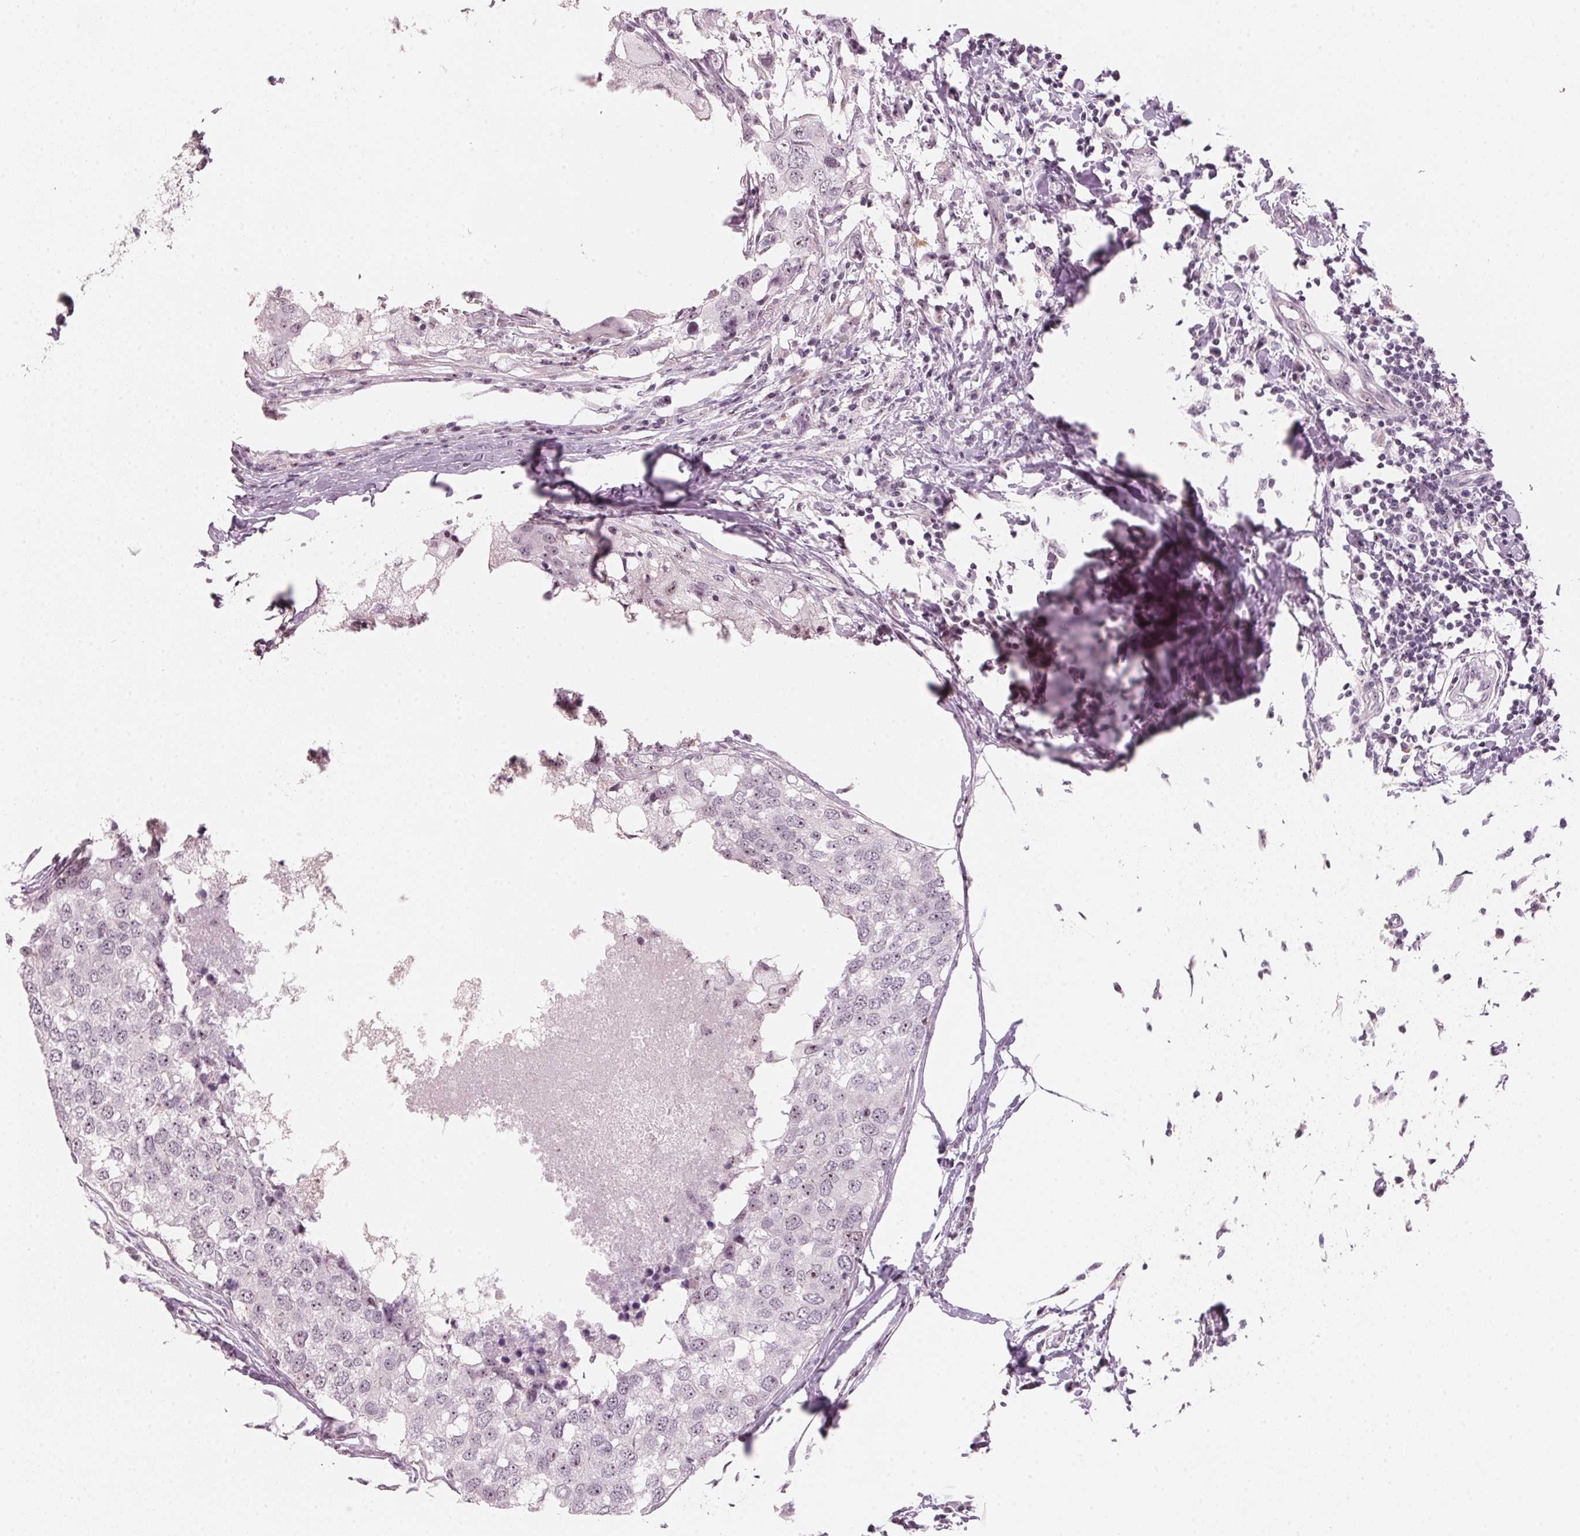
{"staining": {"intensity": "weak", "quantity": "25%-75%", "location": "nuclear"}, "tissue": "breast cancer", "cell_type": "Tumor cells", "image_type": "cancer", "snomed": [{"axis": "morphology", "description": "Duct carcinoma"}, {"axis": "topography", "description": "Breast"}], "caption": "Tumor cells display weak nuclear positivity in about 25%-75% of cells in breast cancer (invasive ductal carcinoma).", "gene": "DNTTIP2", "patient": {"sex": "female", "age": 27}}